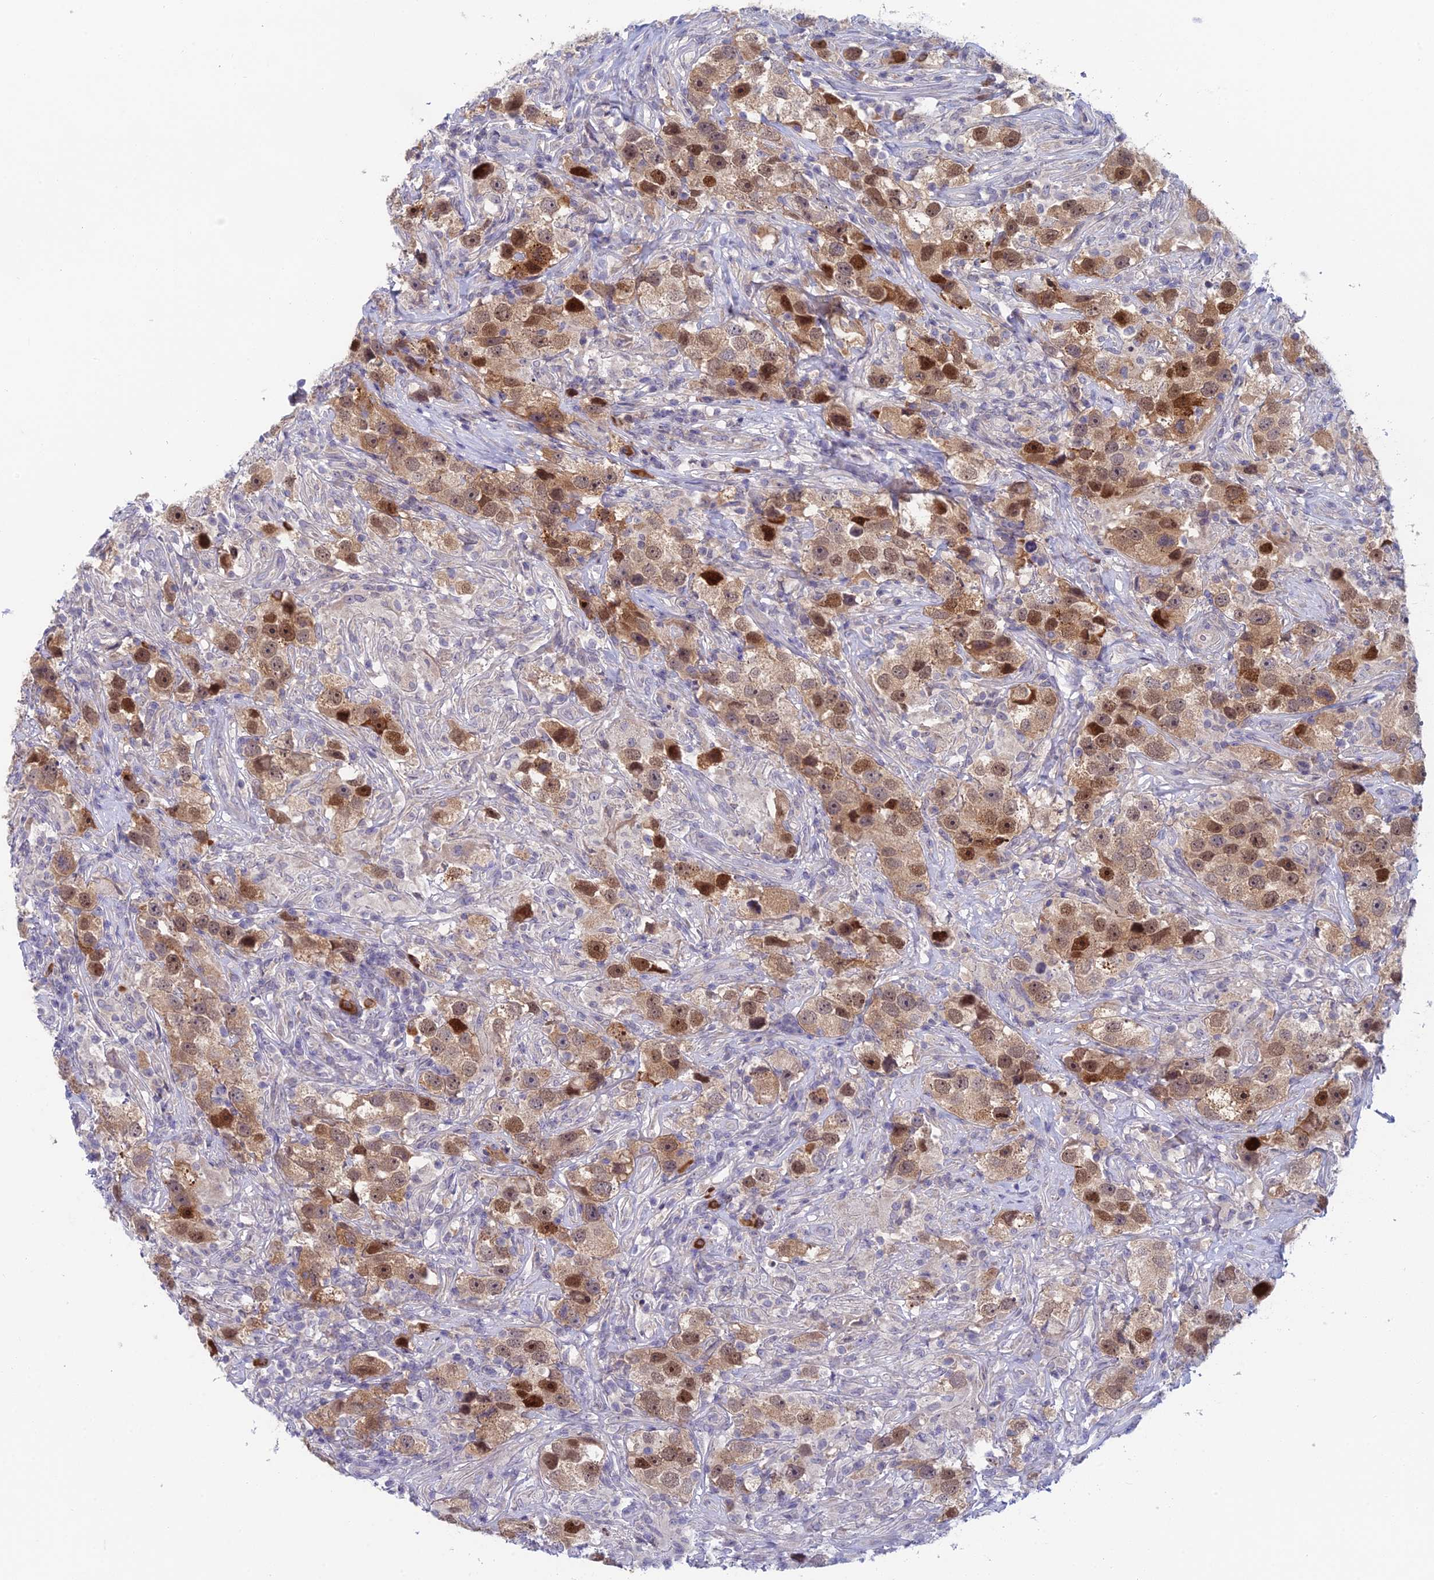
{"staining": {"intensity": "moderate", "quantity": ">75%", "location": "cytoplasmic/membranous,nuclear"}, "tissue": "testis cancer", "cell_type": "Tumor cells", "image_type": "cancer", "snomed": [{"axis": "morphology", "description": "Seminoma, NOS"}, {"axis": "topography", "description": "Testis"}], "caption": "Human testis cancer (seminoma) stained with a protein marker demonstrates moderate staining in tumor cells.", "gene": "PPP1R26", "patient": {"sex": "male", "age": 49}}